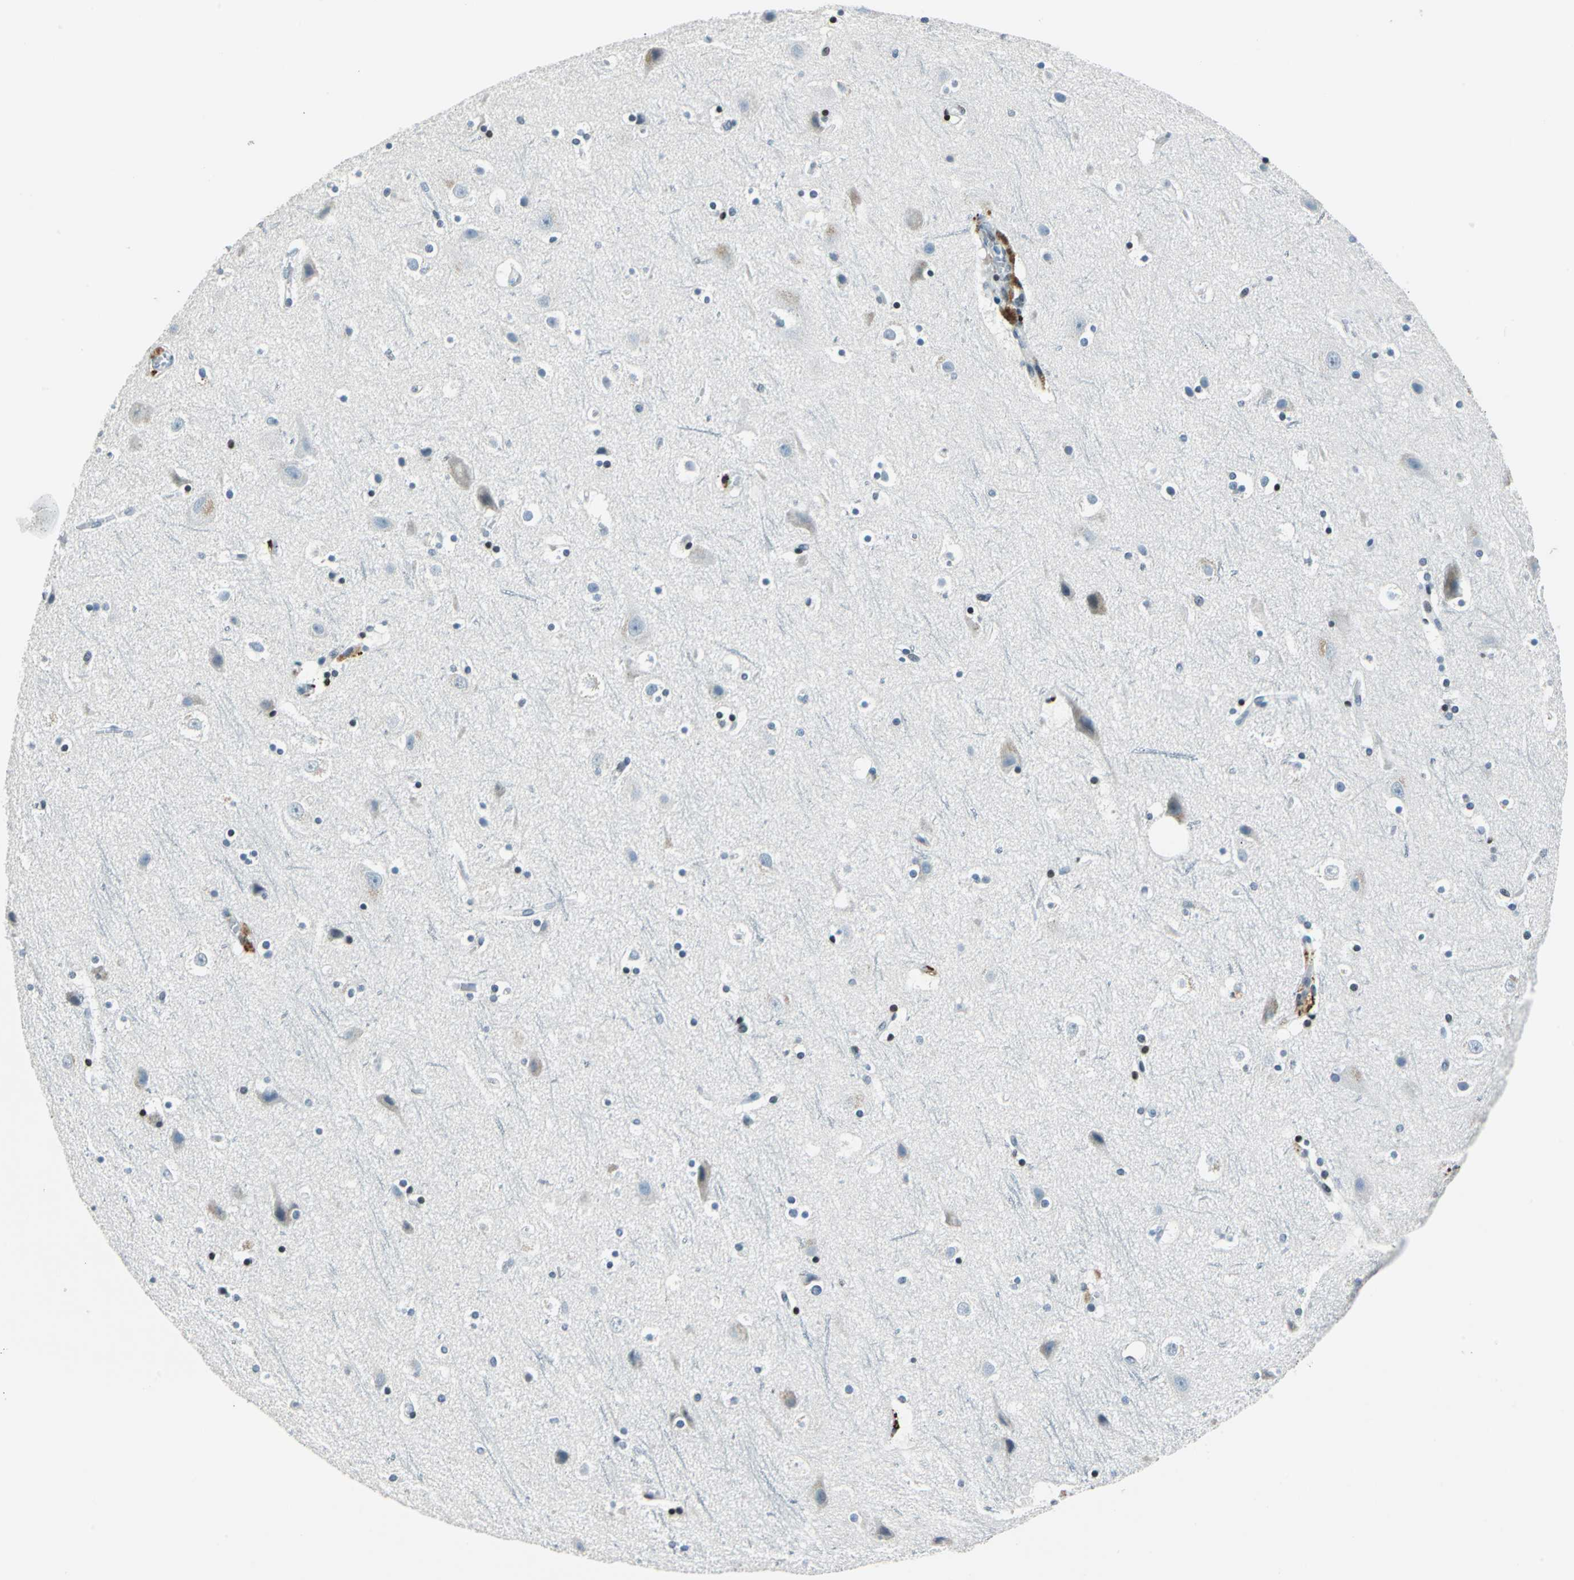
{"staining": {"intensity": "negative", "quantity": "none", "location": "none"}, "tissue": "cerebral cortex", "cell_type": "Endothelial cells", "image_type": "normal", "snomed": [{"axis": "morphology", "description": "Normal tissue, NOS"}, {"axis": "topography", "description": "Cerebral cortex"}], "caption": "The photomicrograph exhibits no staining of endothelial cells in benign cerebral cortex. (Brightfield microscopy of DAB (3,3'-diaminobenzidine) IHC at high magnification).", "gene": "HCFC2", "patient": {"sex": "male", "age": 45}}